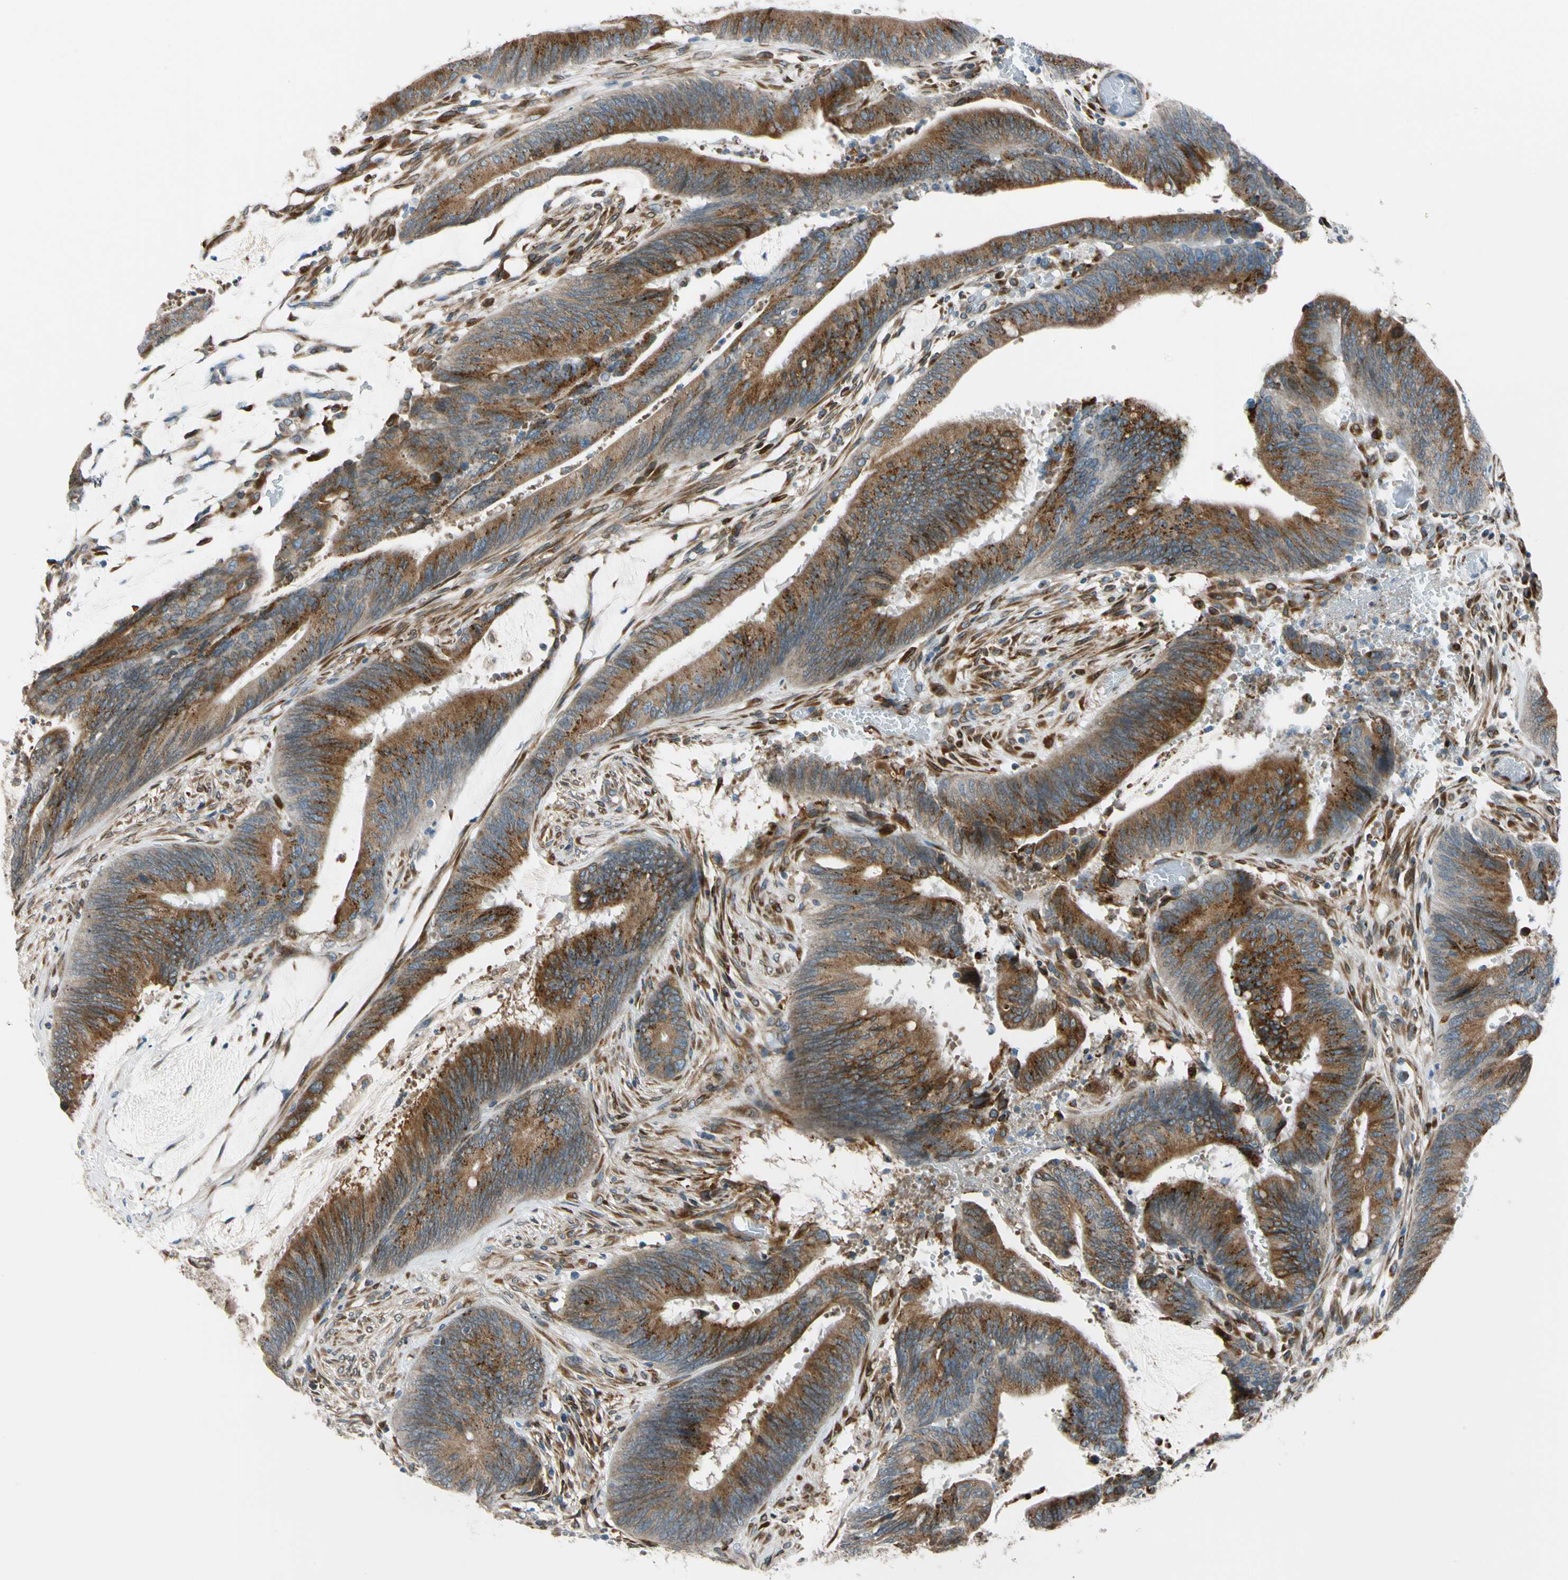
{"staining": {"intensity": "strong", "quantity": ">75%", "location": "cytoplasmic/membranous"}, "tissue": "colorectal cancer", "cell_type": "Tumor cells", "image_type": "cancer", "snomed": [{"axis": "morphology", "description": "Adenocarcinoma, NOS"}, {"axis": "topography", "description": "Rectum"}], "caption": "Colorectal cancer tissue displays strong cytoplasmic/membranous expression in about >75% of tumor cells", "gene": "NUCB1", "patient": {"sex": "female", "age": 66}}